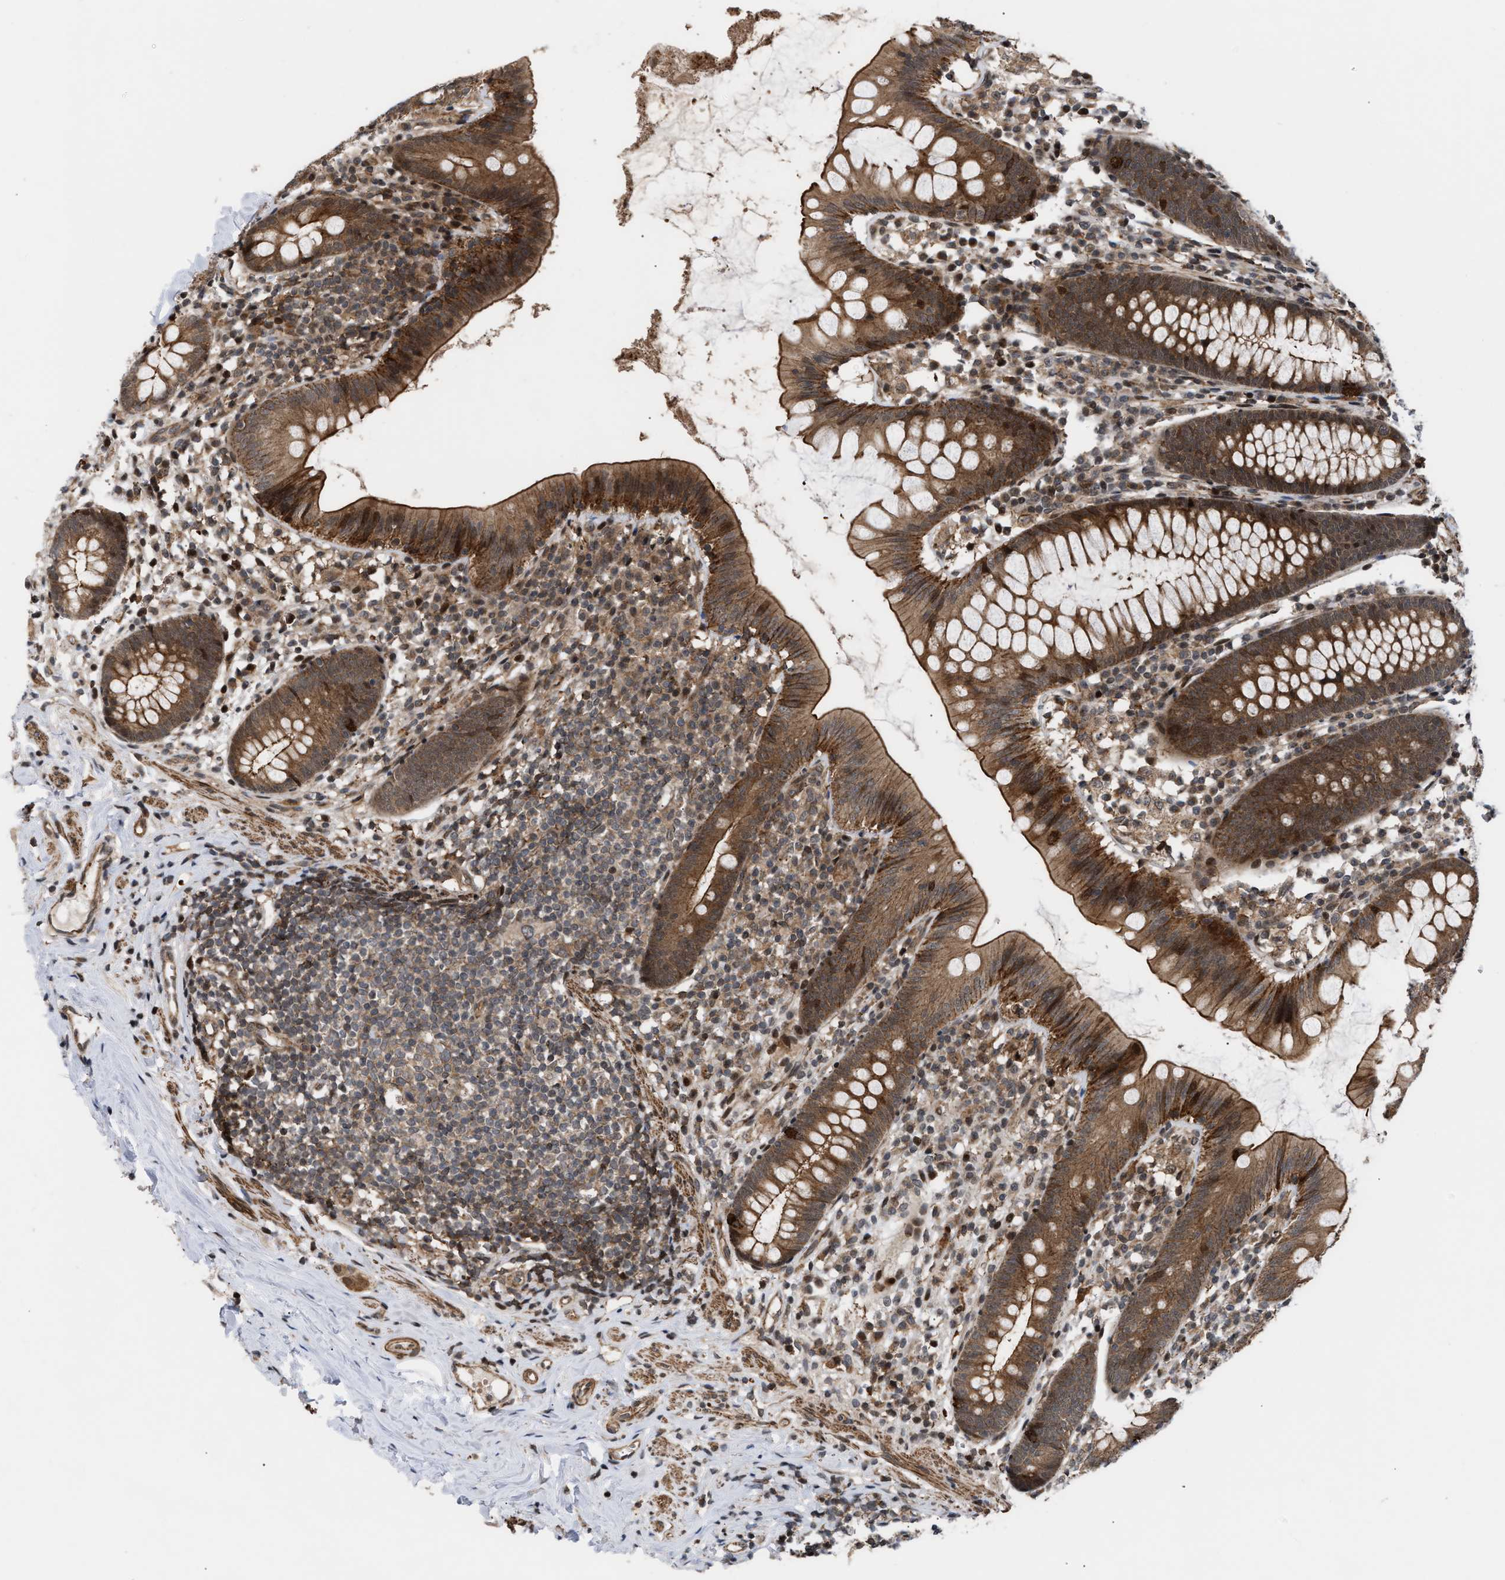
{"staining": {"intensity": "moderate", "quantity": ">75%", "location": "cytoplasmic/membranous"}, "tissue": "appendix", "cell_type": "Glandular cells", "image_type": "normal", "snomed": [{"axis": "morphology", "description": "Normal tissue, NOS"}, {"axis": "topography", "description": "Appendix"}], "caption": "High-power microscopy captured an immunohistochemistry photomicrograph of unremarkable appendix, revealing moderate cytoplasmic/membranous expression in approximately >75% of glandular cells.", "gene": "STAU2", "patient": {"sex": "male", "age": 52}}